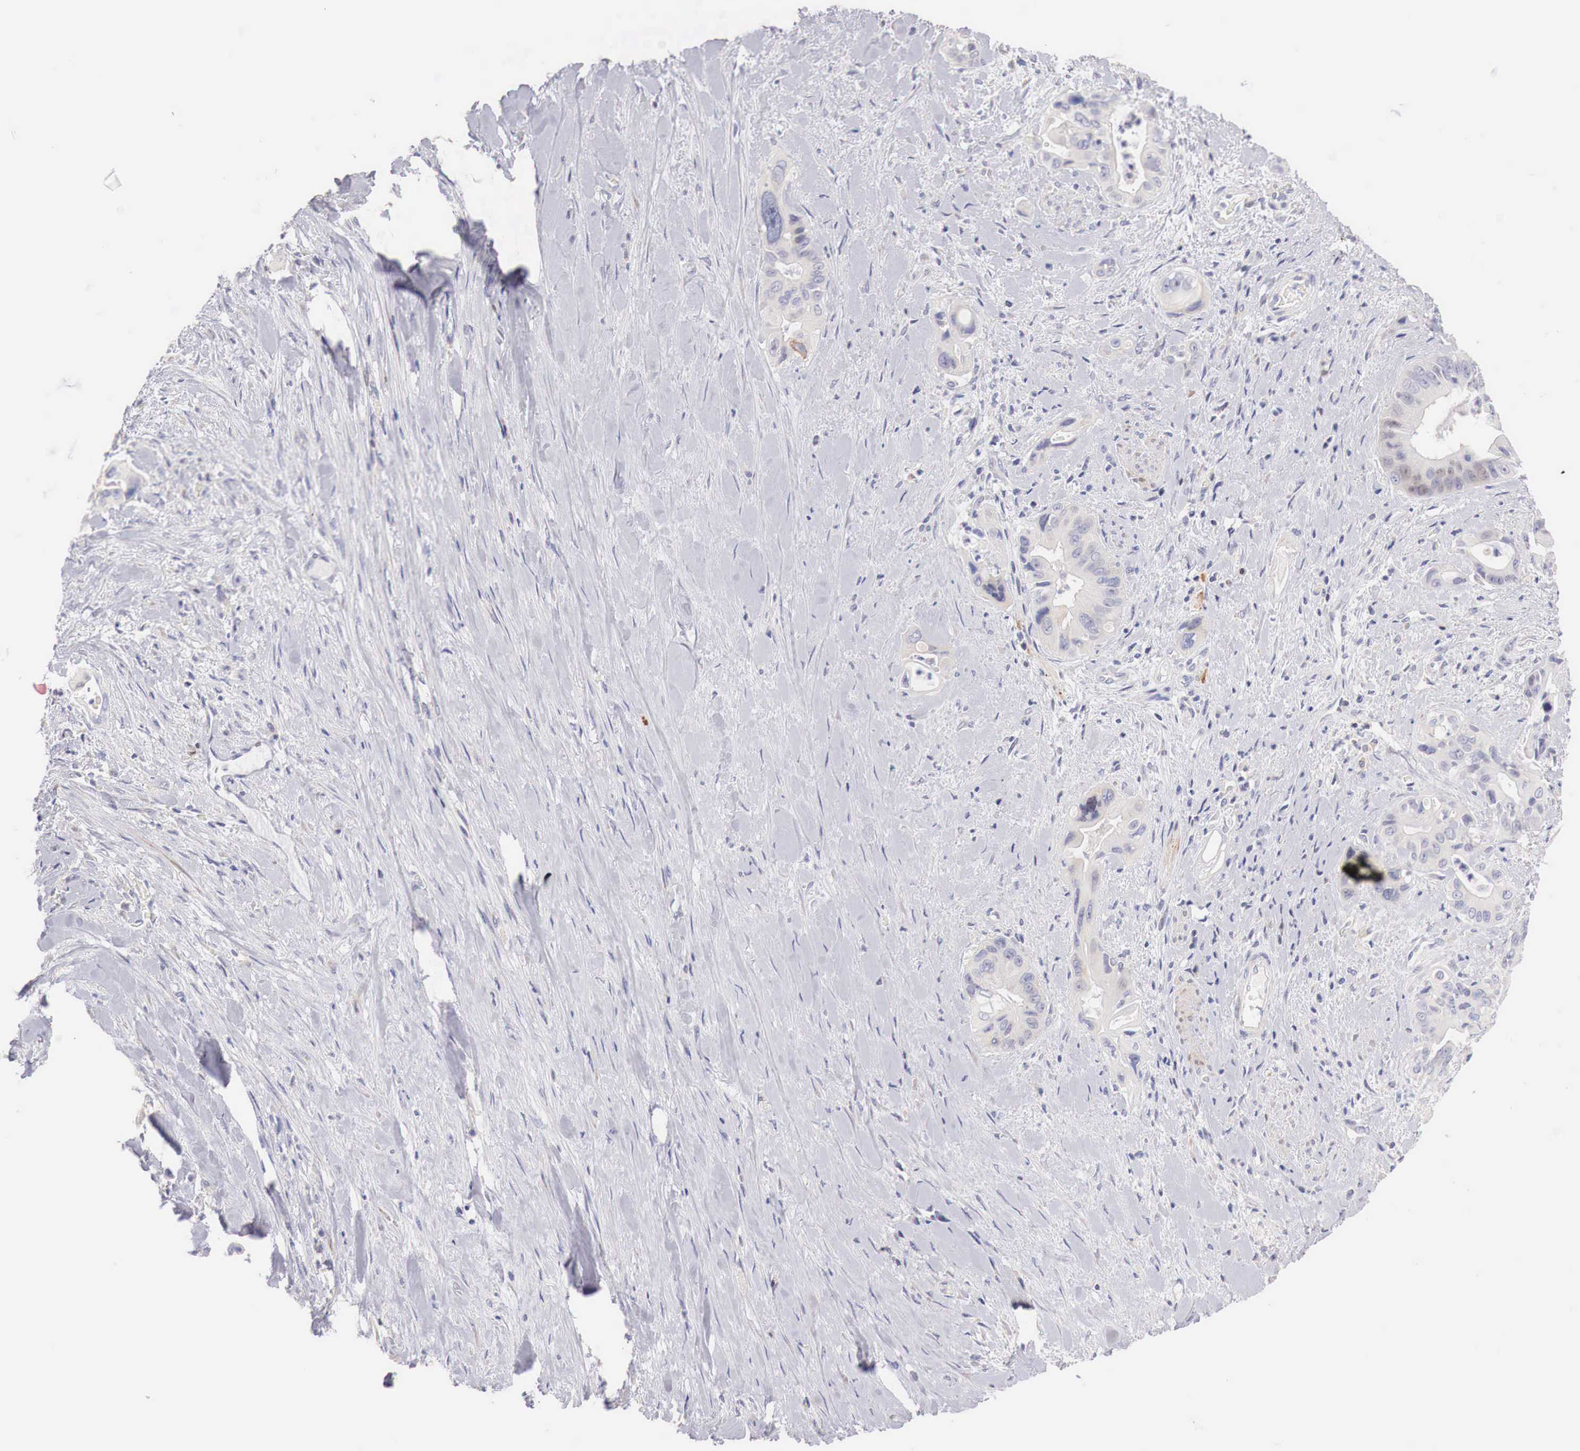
{"staining": {"intensity": "negative", "quantity": "none", "location": "none"}, "tissue": "pancreatic cancer", "cell_type": "Tumor cells", "image_type": "cancer", "snomed": [{"axis": "morphology", "description": "Adenocarcinoma, NOS"}, {"axis": "topography", "description": "Pancreas"}], "caption": "Immunohistochemistry histopathology image of neoplastic tissue: pancreatic cancer (adenocarcinoma) stained with DAB displays no significant protein positivity in tumor cells.", "gene": "CLCN5", "patient": {"sex": "male", "age": 77}}